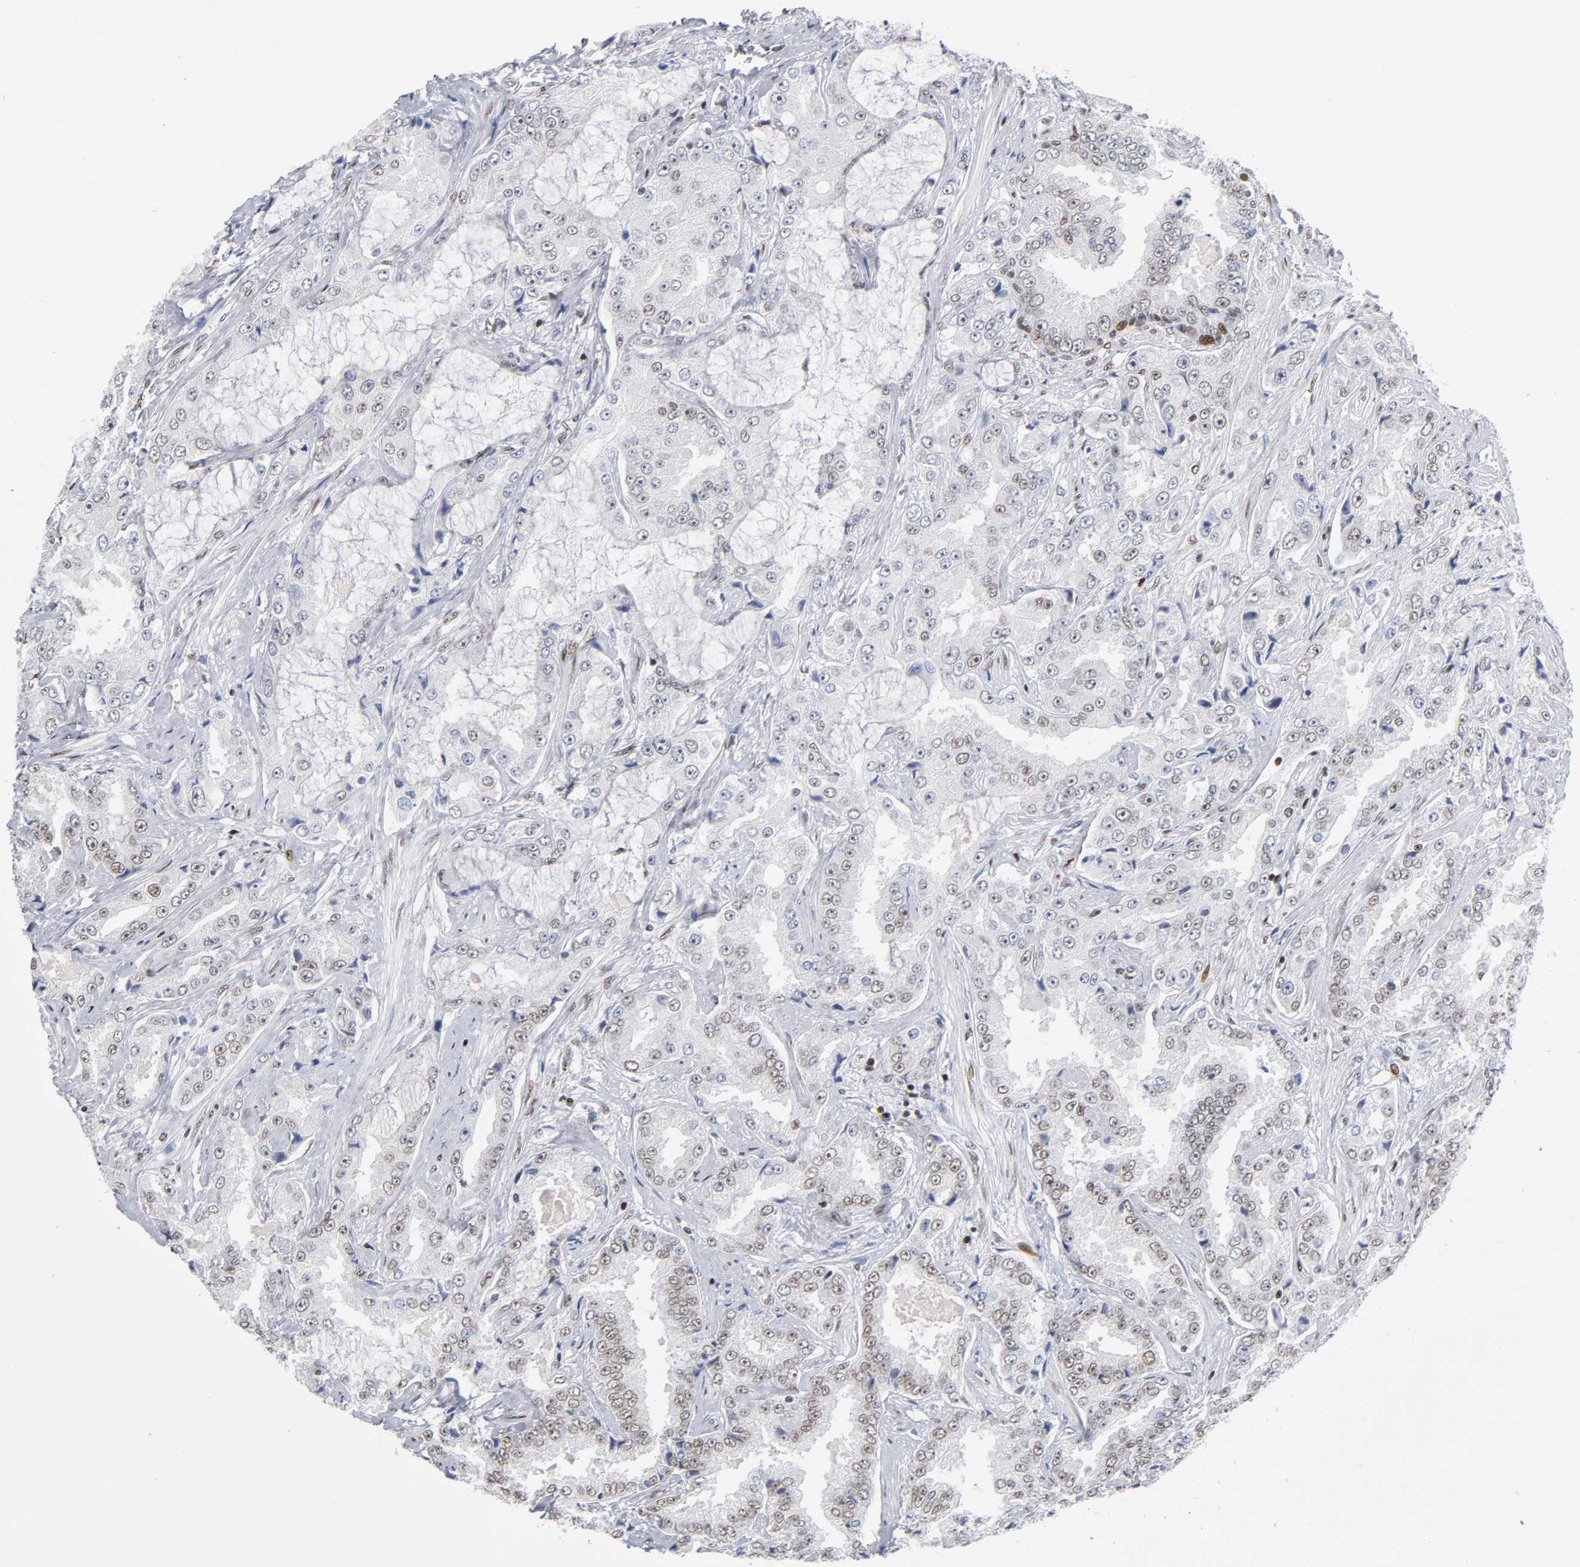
{"staining": {"intensity": "weak", "quantity": "<25%", "location": "nuclear"}, "tissue": "prostate cancer", "cell_type": "Tumor cells", "image_type": "cancer", "snomed": [{"axis": "morphology", "description": "Adenocarcinoma, High grade"}, {"axis": "topography", "description": "Prostate"}], "caption": "Histopathology image shows no significant protein staining in tumor cells of high-grade adenocarcinoma (prostate).", "gene": "SP3", "patient": {"sex": "male", "age": 73}}